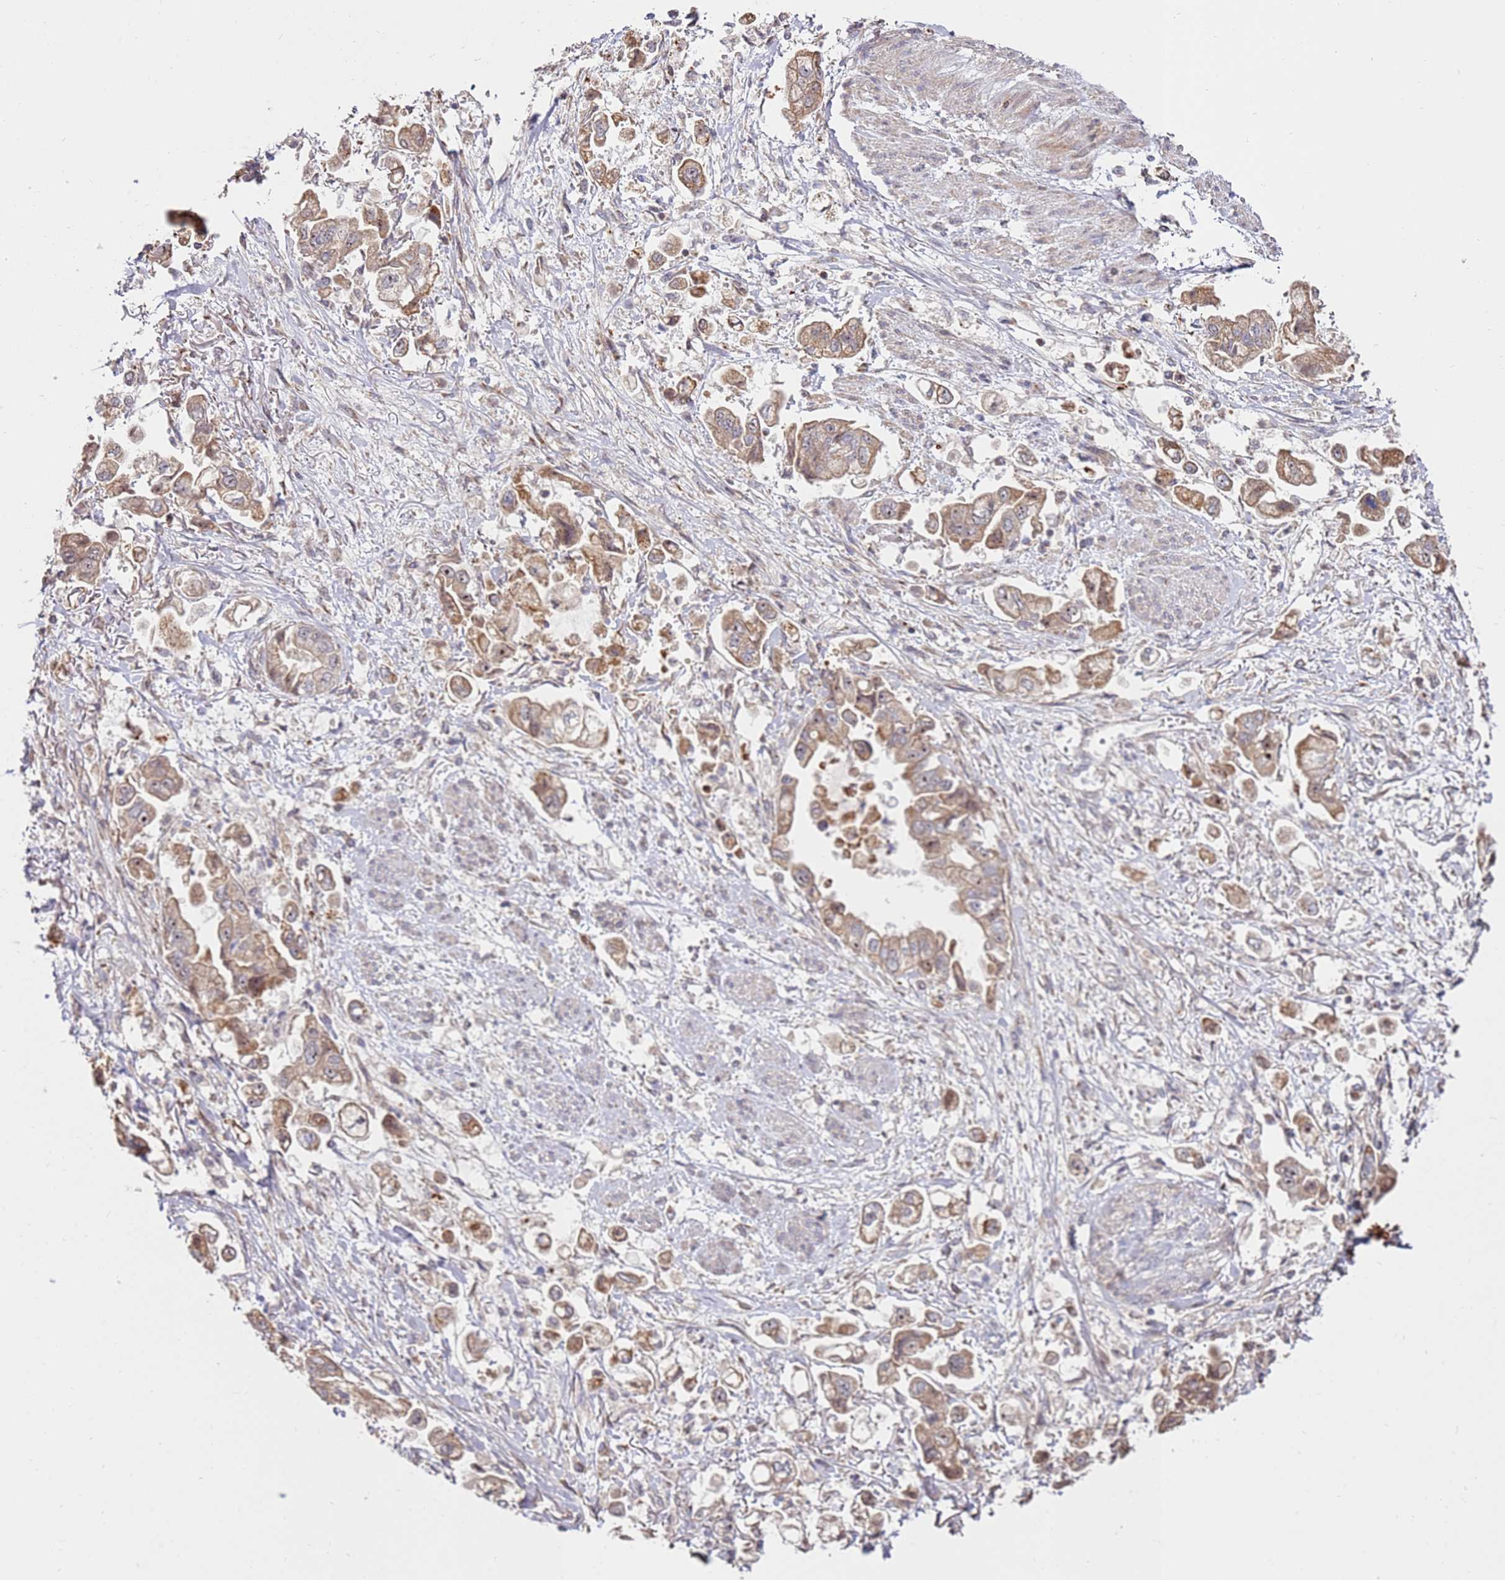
{"staining": {"intensity": "moderate", "quantity": ">75%", "location": "cytoplasmic/membranous,nuclear"}, "tissue": "stomach cancer", "cell_type": "Tumor cells", "image_type": "cancer", "snomed": [{"axis": "morphology", "description": "Adenocarcinoma, NOS"}, {"axis": "topography", "description": "Stomach"}], "caption": "Protein analysis of adenocarcinoma (stomach) tissue shows moderate cytoplasmic/membranous and nuclear staining in approximately >75% of tumor cells. (DAB = brown stain, brightfield microscopy at high magnification).", "gene": "KIF25", "patient": {"sex": "male", "age": 62}}